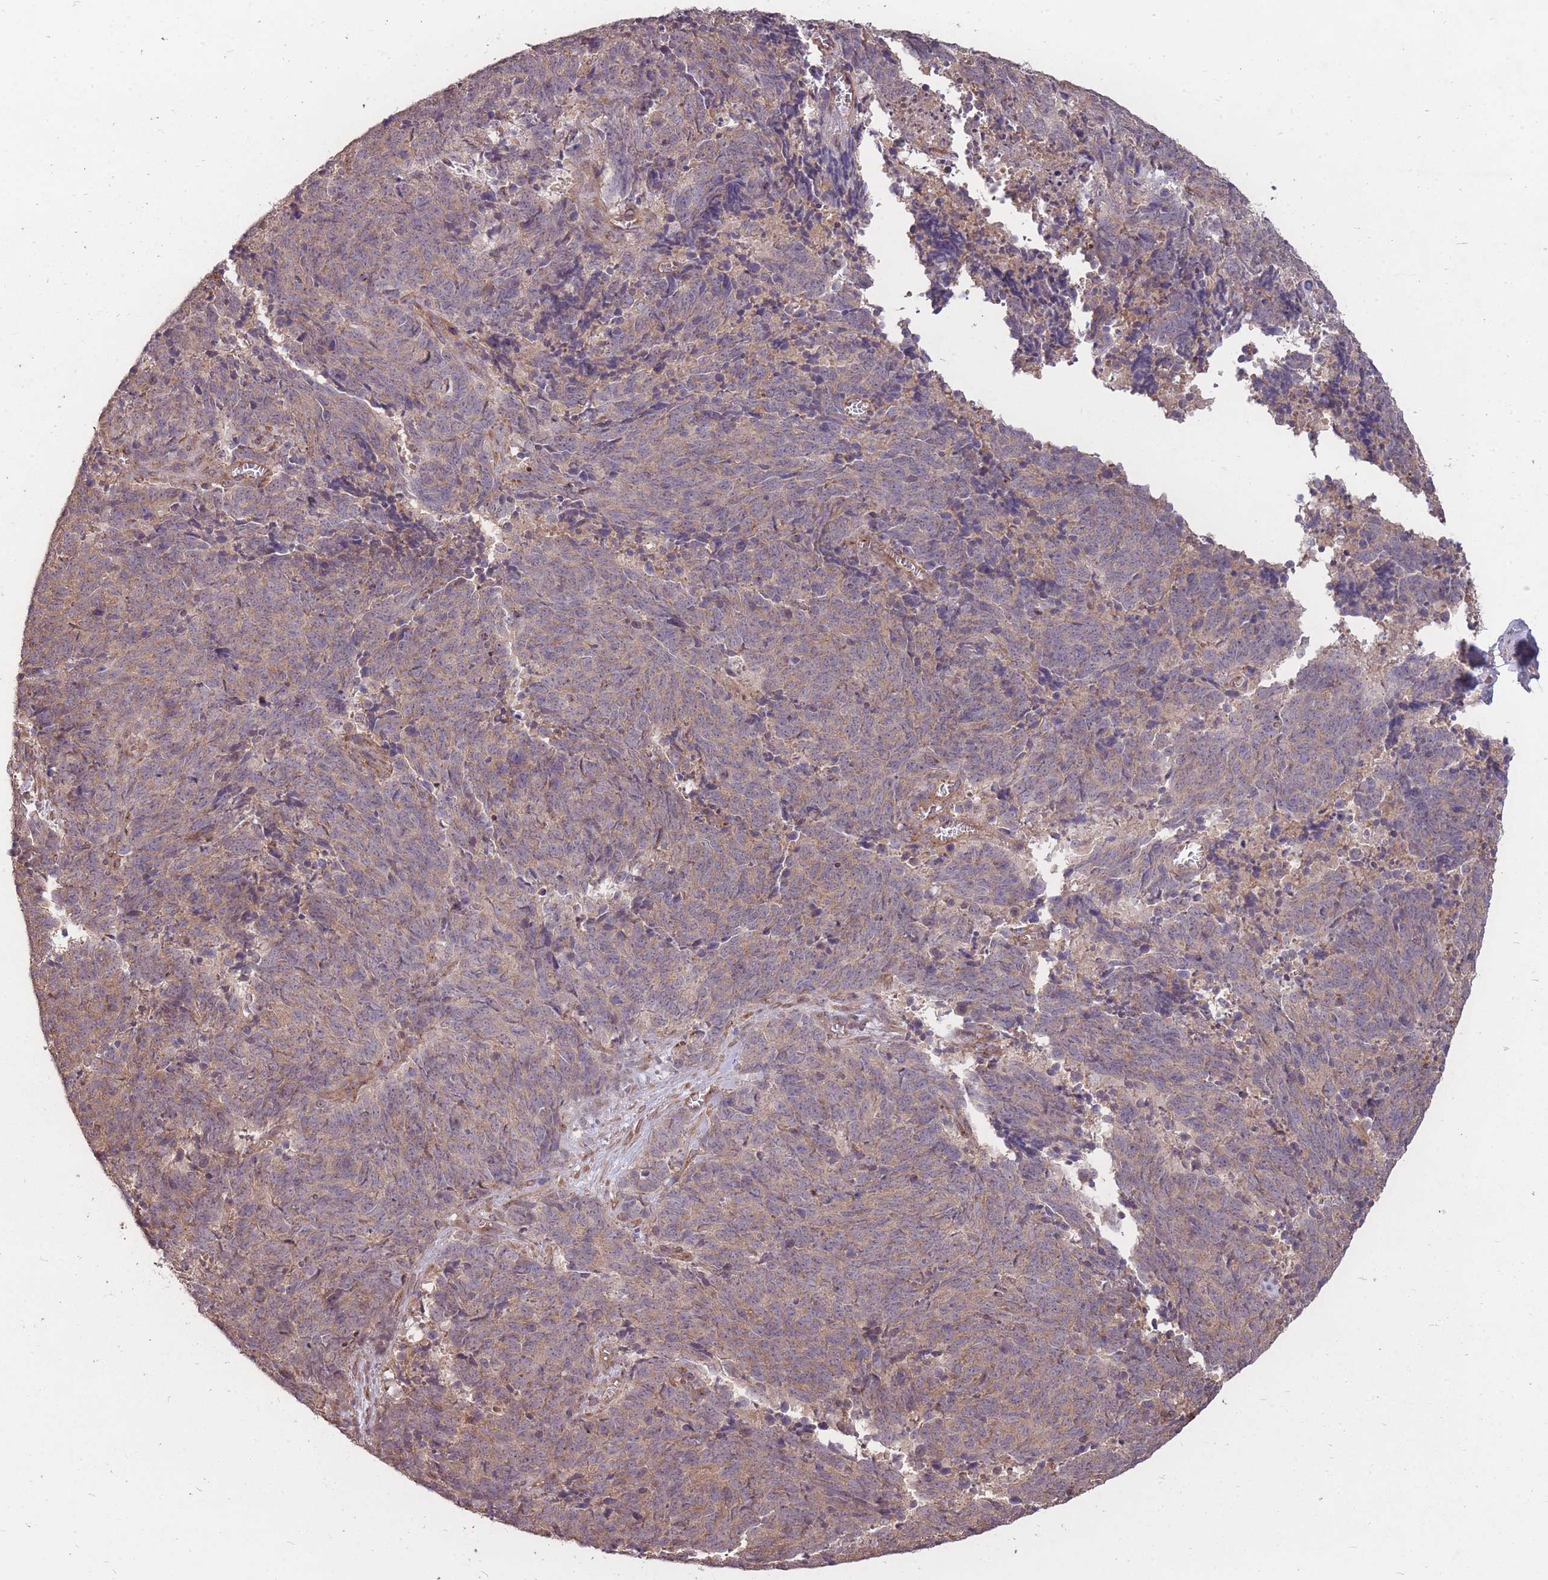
{"staining": {"intensity": "weak", "quantity": "25%-75%", "location": "cytoplasmic/membranous"}, "tissue": "cervical cancer", "cell_type": "Tumor cells", "image_type": "cancer", "snomed": [{"axis": "morphology", "description": "Squamous cell carcinoma, NOS"}, {"axis": "topography", "description": "Cervix"}], "caption": "Human cervical cancer stained with a brown dye shows weak cytoplasmic/membranous positive staining in approximately 25%-75% of tumor cells.", "gene": "DYNC1LI2", "patient": {"sex": "female", "age": 29}}